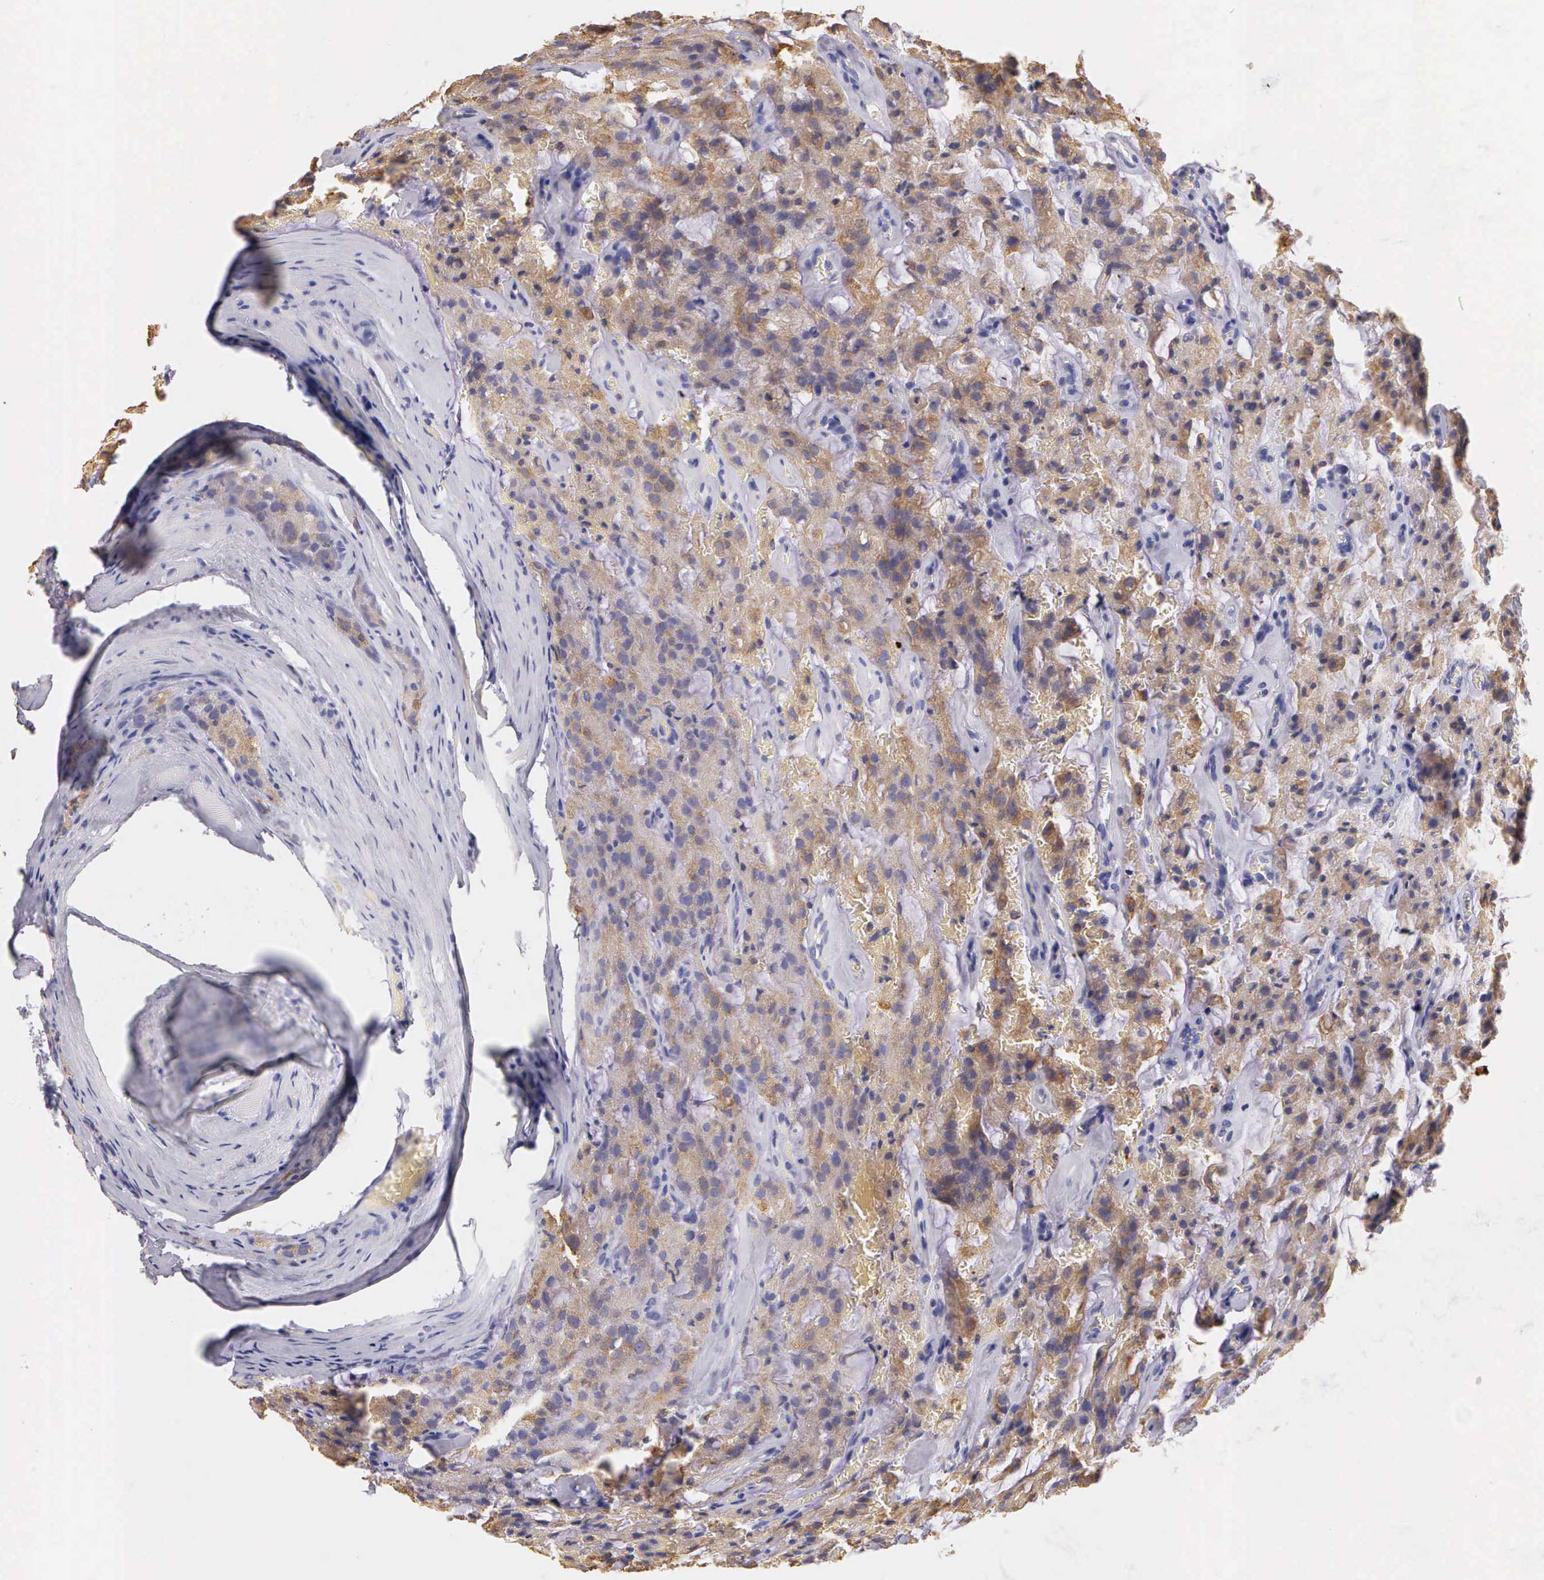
{"staining": {"intensity": "moderate", "quantity": "25%-75%", "location": "cytoplasmic/membranous"}, "tissue": "prostate cancer", "cell_type": "Tumor cells", "image_type": "cancer", "snomed": [{"axis": "morphology", "description": "Adenocarcinoma, Medium grade"}, {"axis": "topography", "description": "Prostate"}], "caption": "Human adenocarcinoma (medium-grade) (prostate) stained with a protein marker shows moderate staining in tumor cells.", "gene": "KRT17", "patient": {"sex": "male", "age": 60}}